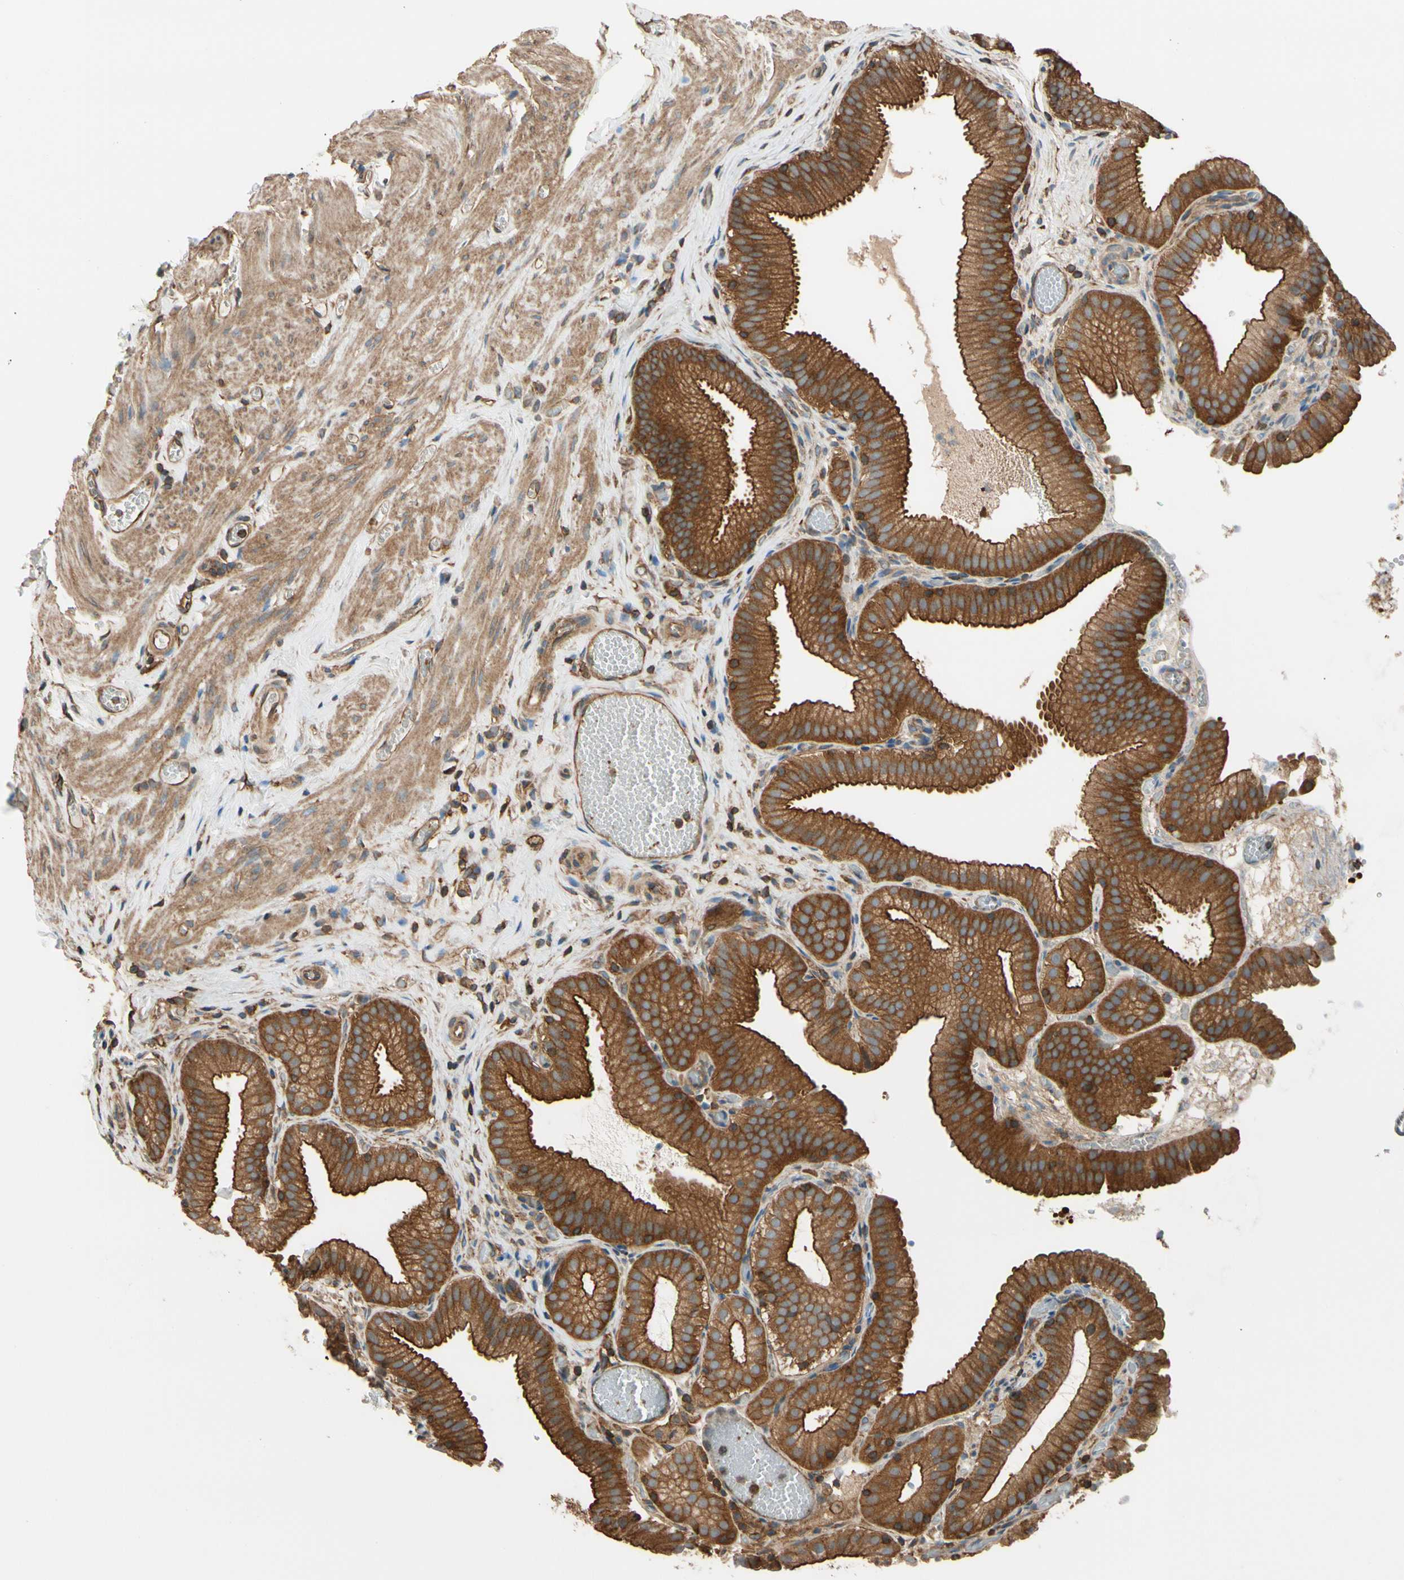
{"staining": {"intensity": "strong", "quantity": ">75%", "location": "cytoplasmic/membranous"}, "tissue": "gallbladder", "cell_type": "Glandular cells", "image_type": "normal", "snomed": [{"axis": "morphology", "description": "Normal tissue, NOS"}, {"axis": "topography", "description": "Gallbladder"}], "caption": "Glandular cells demonstrate high levels of strong cytoplasmic/membranous staining in about >75% of cells in unremarkable gallbladder.", "gene": "EPS15", "patient": {"sex": "male", "age": 54}}